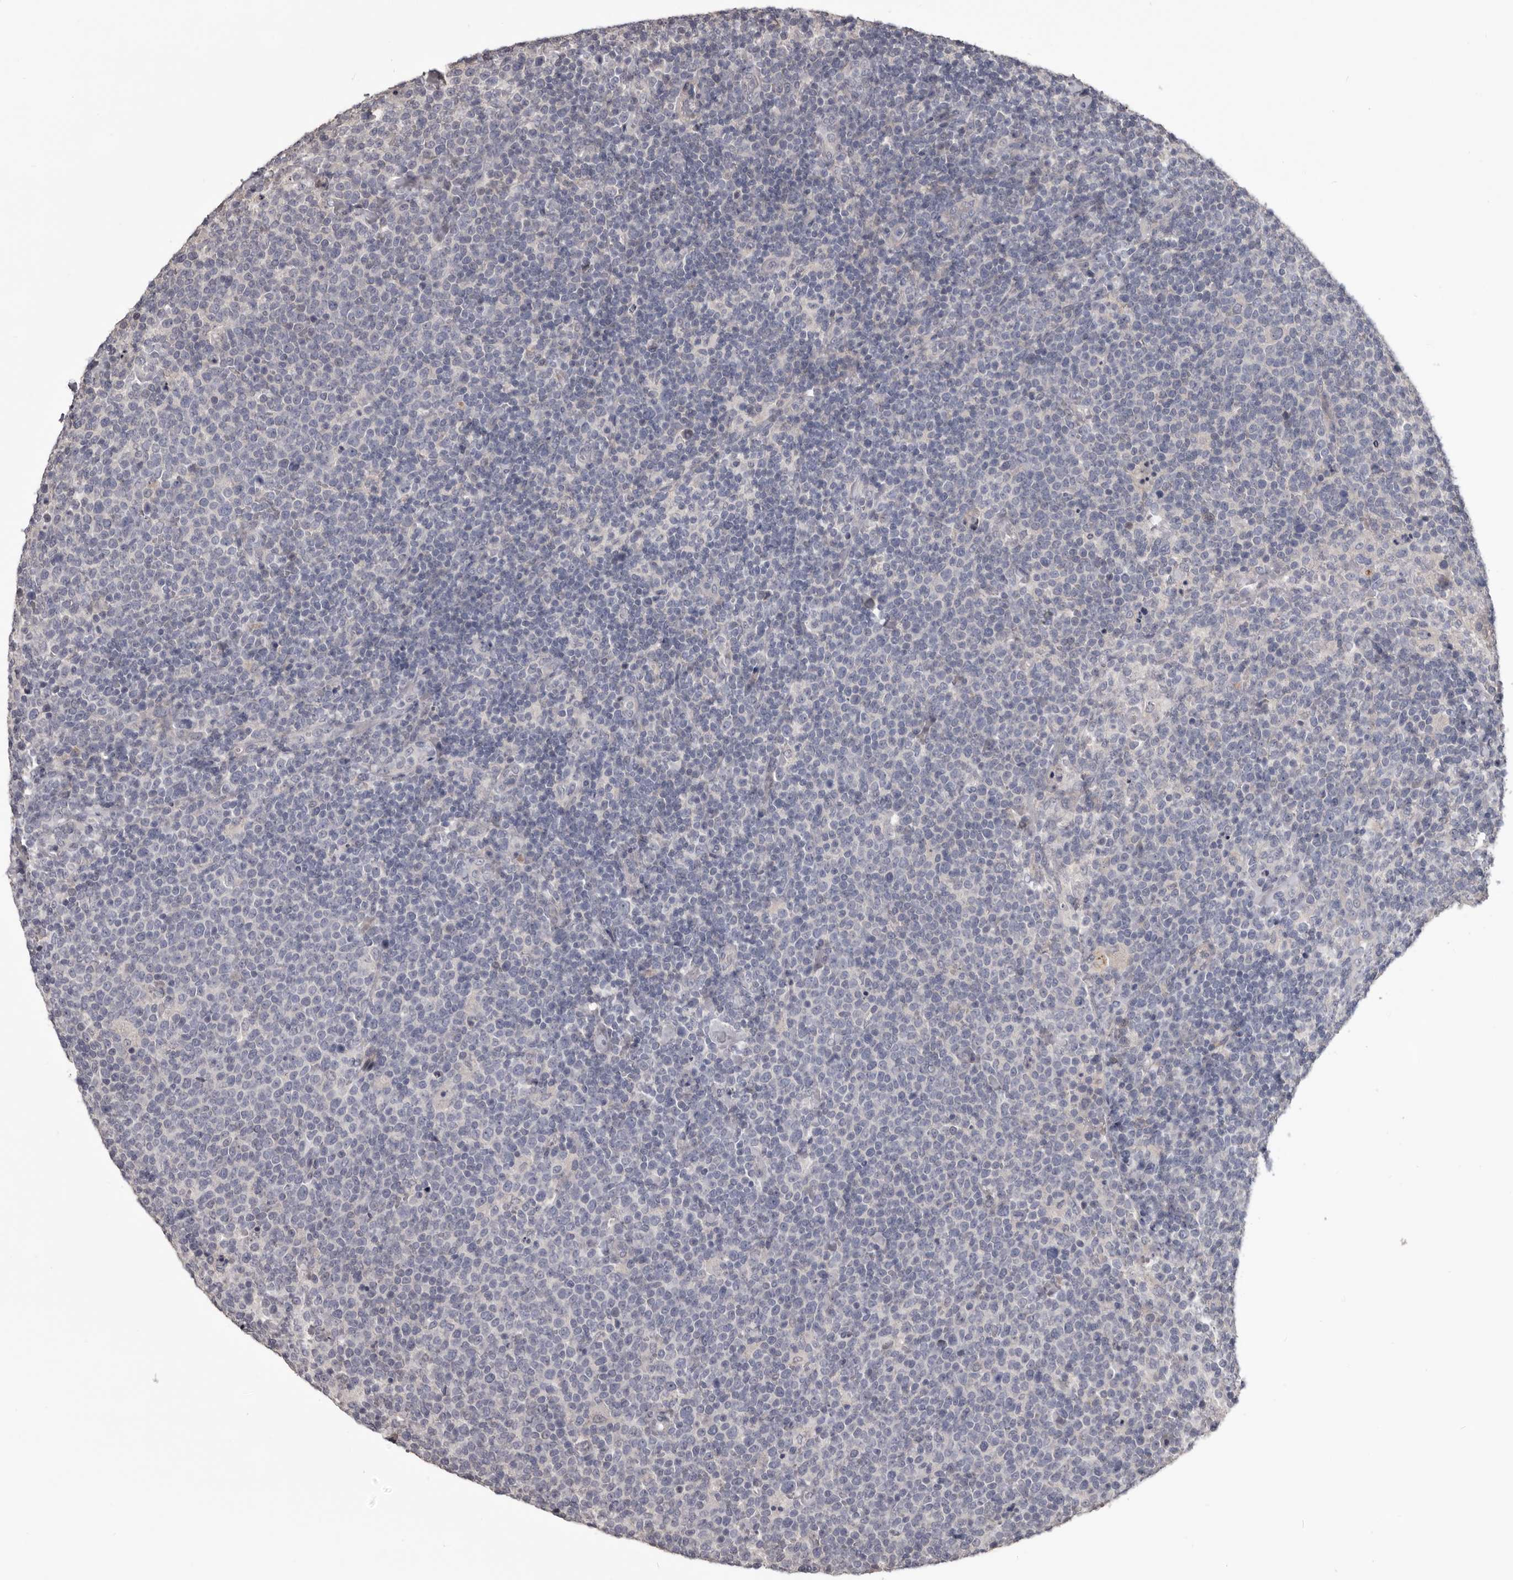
{"staining": {"intensity": "negative", "quantity": "none", "location": "none"}, "tissue": "lymphoma", "cell_type": "Tumor cells", "image_type": "cancer", "snomed": [{"axis": "morphology", "description": "Malignant lymphoma, non-Hodgkin's type, High grade"}, {"axis": "topography", "description": "Lymph node"}], "caption": "Immunohistochemistry micrograph of neoplastic tissue: lymphoma stained with DAB (3,3'-diaminobenzidine) shows no significant protein staining in tumor cells.", "gene": "LPAR6", "patient": {"sex": "male", "age": 61}}